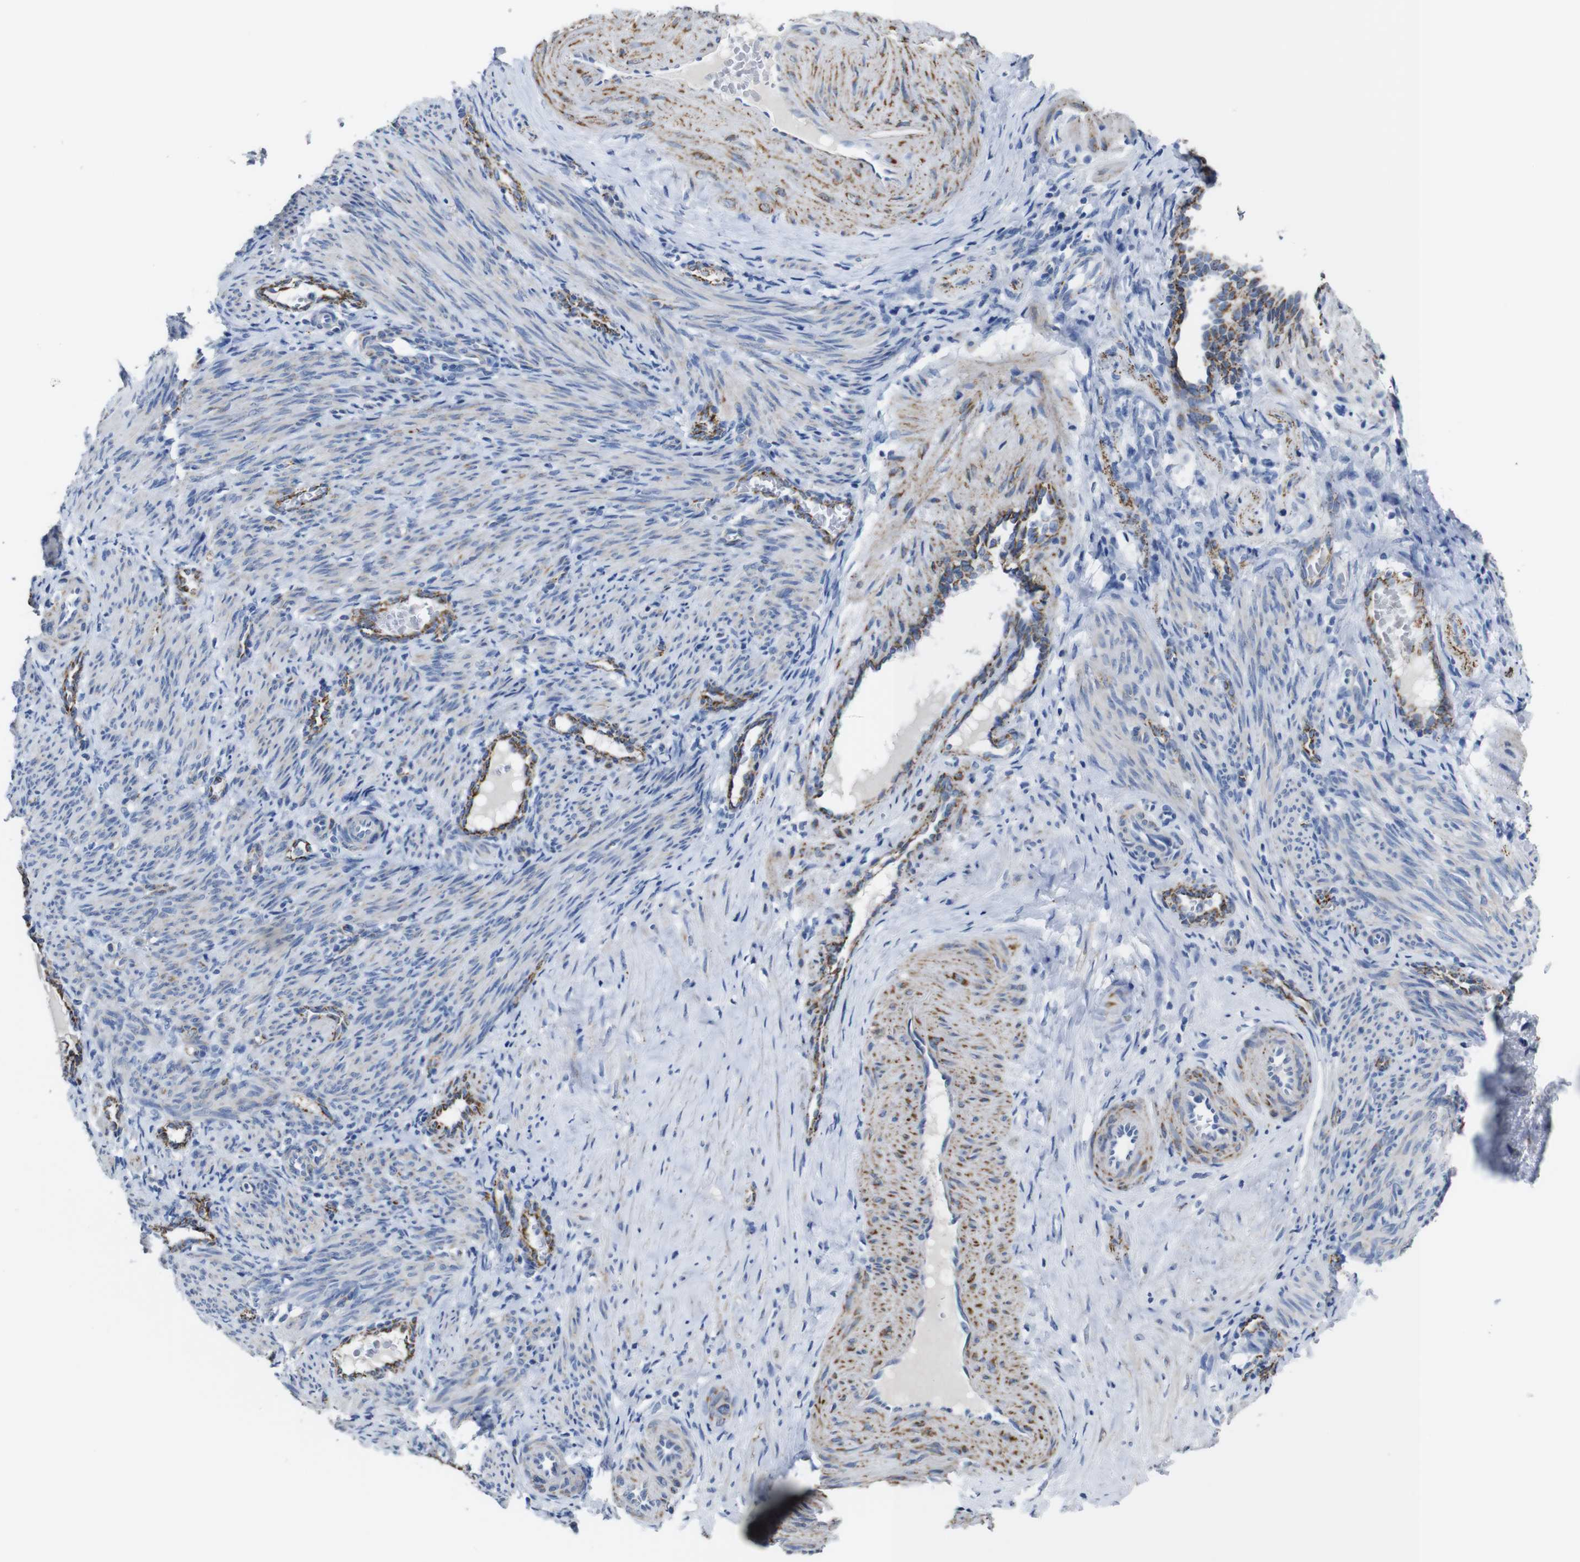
{"staining": {"intensity": "moderate", "quantity": "25%-75%", "location": "cytoplasmic/membranous"}, "tissue": "smooth muscle", "cell_type": "Smooth muscle cells", "image_type": "normal", "snomed": [{"axis": "morphology", "description": "Normal tissue, NOS"}, {"axis": "topography", "description": "Endometrium"}], "caption": "Protein expression analysis of unremarkable human smooth muscle reveals moderate cytoplasmic/membranous staining in about 25%-75% of smooth muscle cells. (Stains: DAB in brown, nuclei in blue, Microscopy: brightfield microscopy at high magnification).", "gene": "MAOA", "patient": {"sex": "female", "age": 33}}